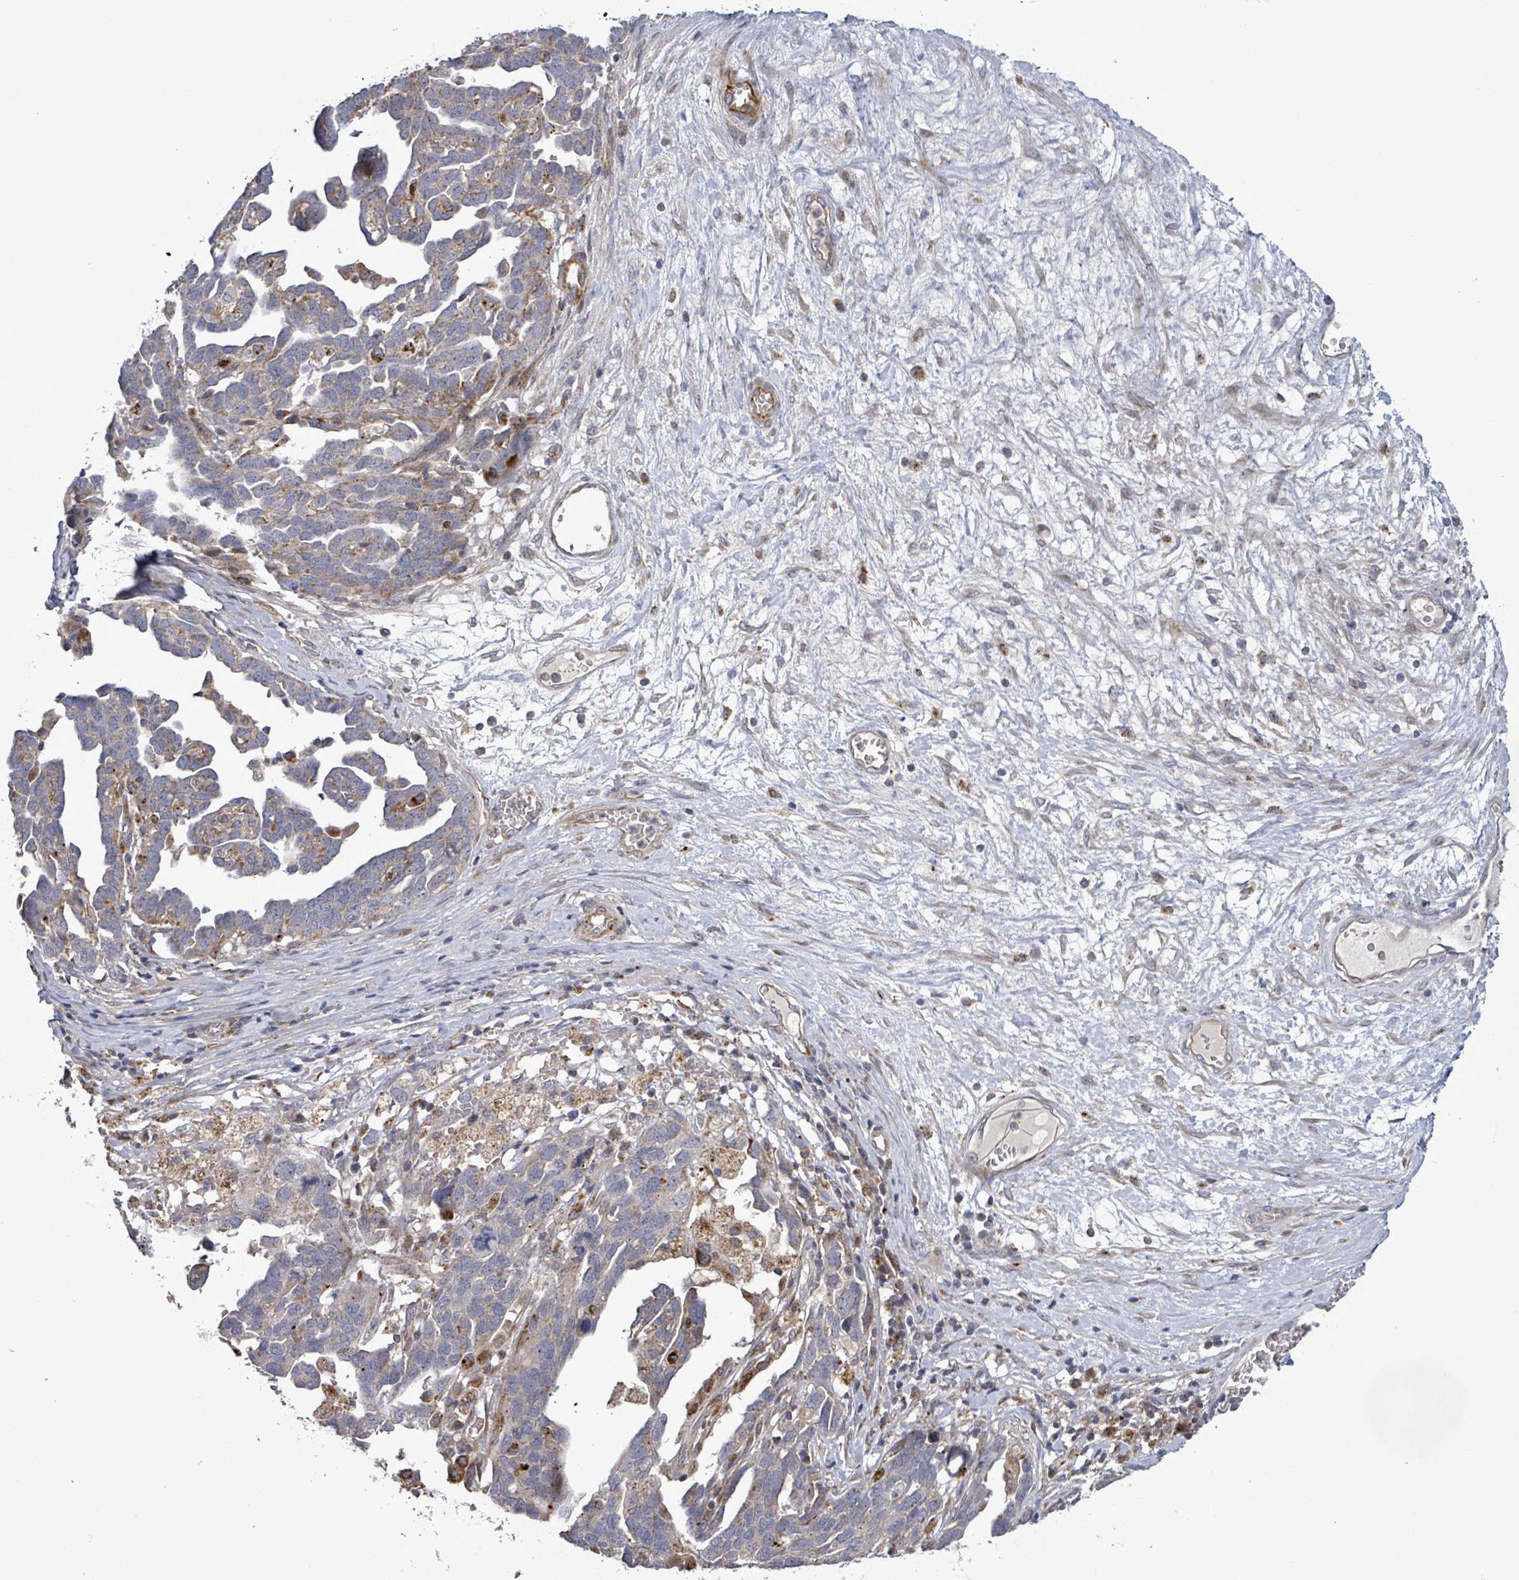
{"staining": {"intensity": "moderate", "quantity": "<25%", "location": "cytoplasmic/membranous"}, "tissue": "ovarian cancer", "cell_type": "Tumor cells", "image_type": "cancer", "snomed": [{"axis": "morphology", "description": "Cystadenocarcinoma, serous, NOS"}, {"axis": "topography", "description": "Ovary"}], "caption": "Protein staining of ovarian serous cystadenocarcinoma tissue shows moderate cytoplasmic/membranous positivity in approximately <25% of tumor cells.", "gene": "DIPK2A", "patient": {"sex": "female", "age": 54}}